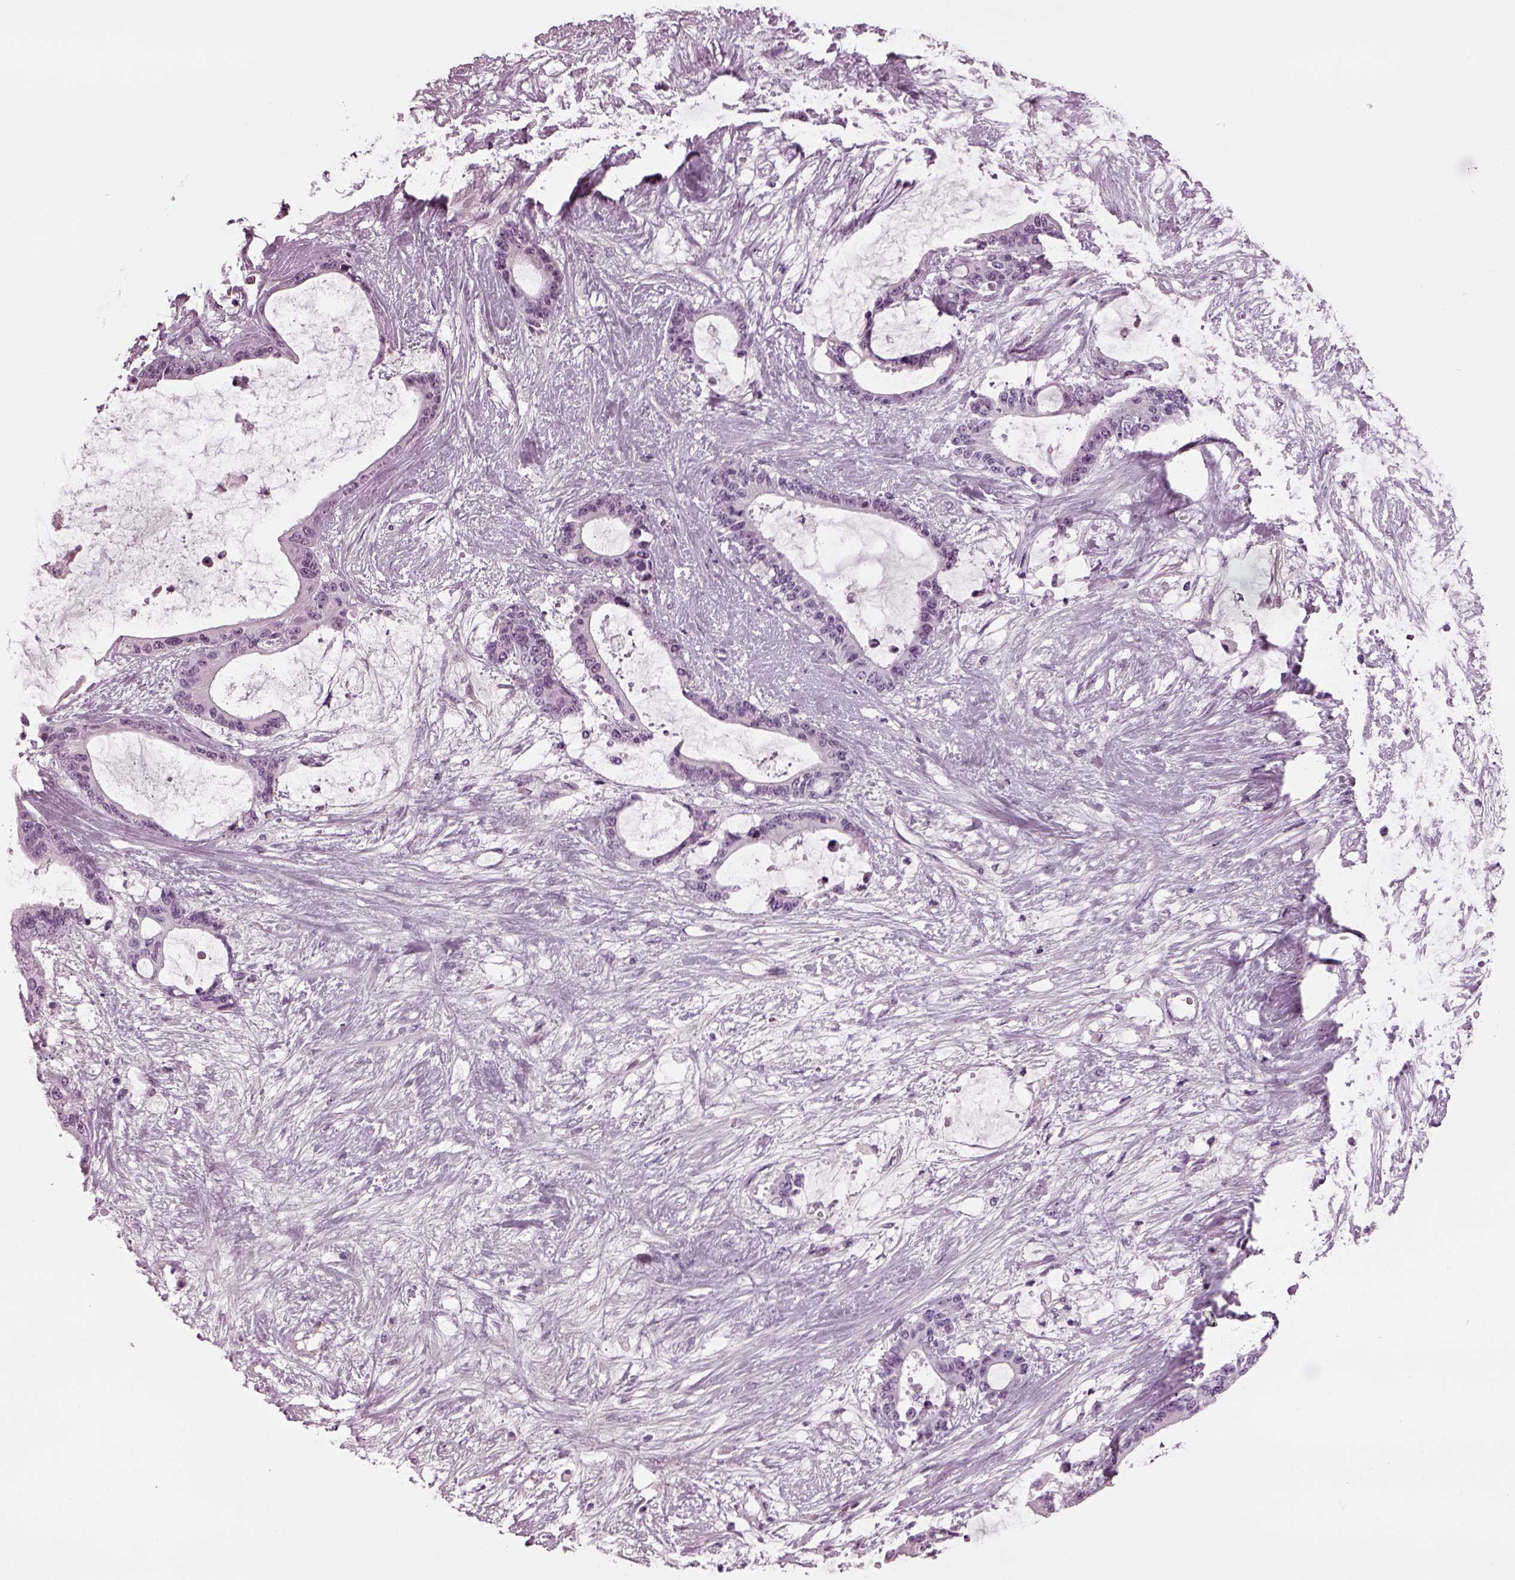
{"staining": {"intensity": "negative", "quantity": "none", "location": "none"}, "tissue": "liver cancer", "cell_type": "Tumor cells", "image_type": "cancer", "snomed": [{"axis": "morphology", "description": "Normal tissue, NOS"}, {"axis": "morphology", "description": "Cholangiocarcinoma"}, {"axis": "topography", "description": "Liver"}, {"axis": "topography", "description": "Peripheral nerve tissue"}], "caption": "IHC micrograph of neoplastic tissue: liver cholangiocarcinoma stained with DAB demonstrates no significant protein expression in tumor cells.", "gene": "TPPP2", "patient": {"sex": "female", "age": 73}}